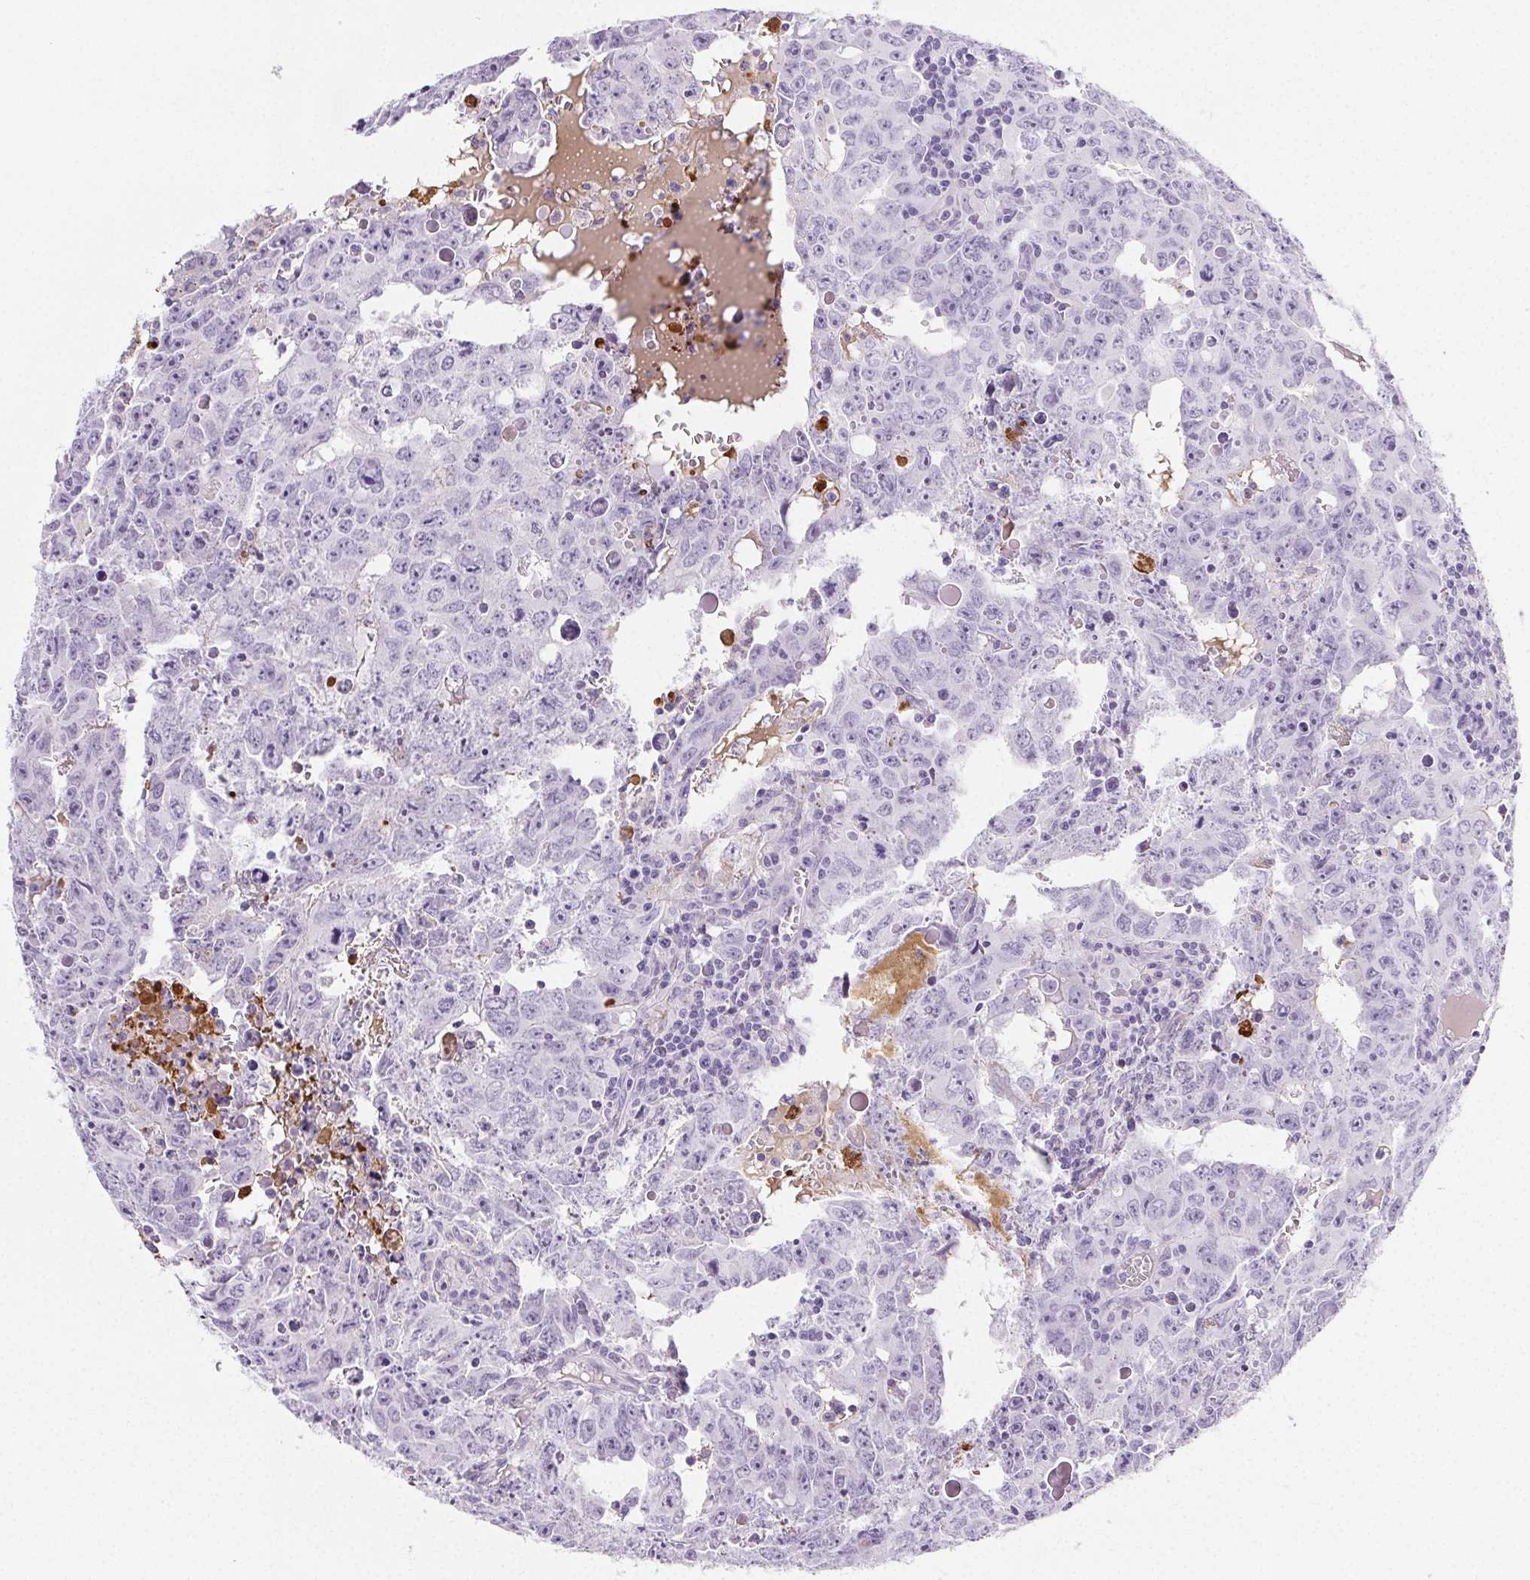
{"staining": {"intensity": "negative", "quantity": "none", "location": "none"}, "tissue": "testis cancer", "cell_type": "Tumor cells", "image_type": "cancer", "snomed": [{"axis": "morphology", "description": "Carcinoma, Embryonal, NOS"}, {"axis": "topography", "description": "Testis"}], "caption": "Testis embryonal carcinoma was stained to show a protein in brown. There is no significant positivity in tumor cells.", "gene": "VTN", "patient": {"sex": "male", "age": 22}}